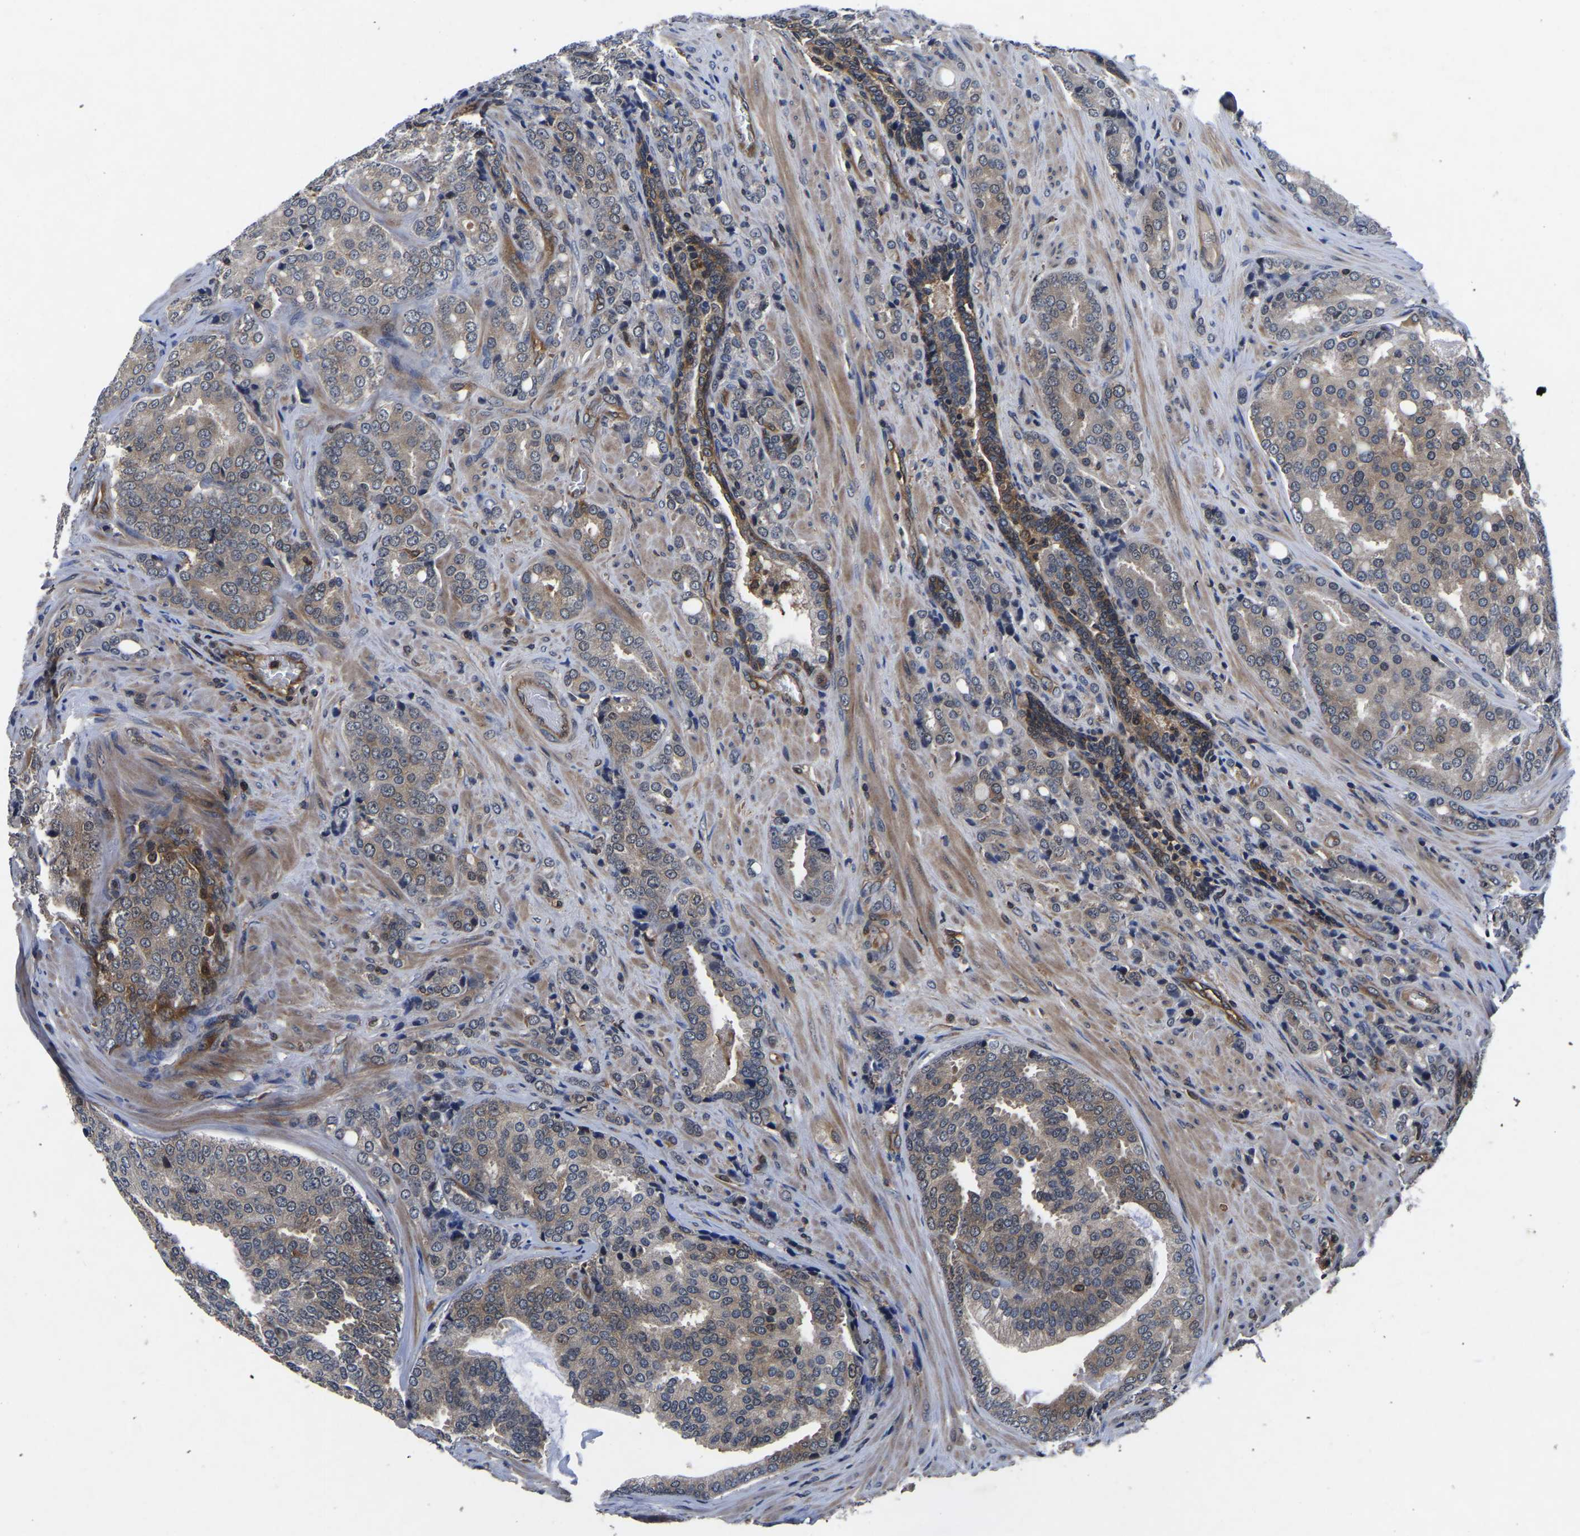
{"staining": {"intensity": "weak", "quantity": ">75%", "location": "cytoplasmic/membranous"}, "tissue": "prostate cancer", "cell_type": "Tumor cells", "image_type": "cancer", "snomed": [{"axis": "morphology", "description": "Adenocarcinoma, High grade"}, {"axis": "topography", "description": "Prostate"}], "caption": "There is low levels of weak cytoplasmic/membranous positivity in tumor cells of high-grade adenocarcinoma (prostate), as demonstrated by immunohistochemical staining (brown color).", "gene": "FGD5", "patient": {"sex": "male", "age": 50}}